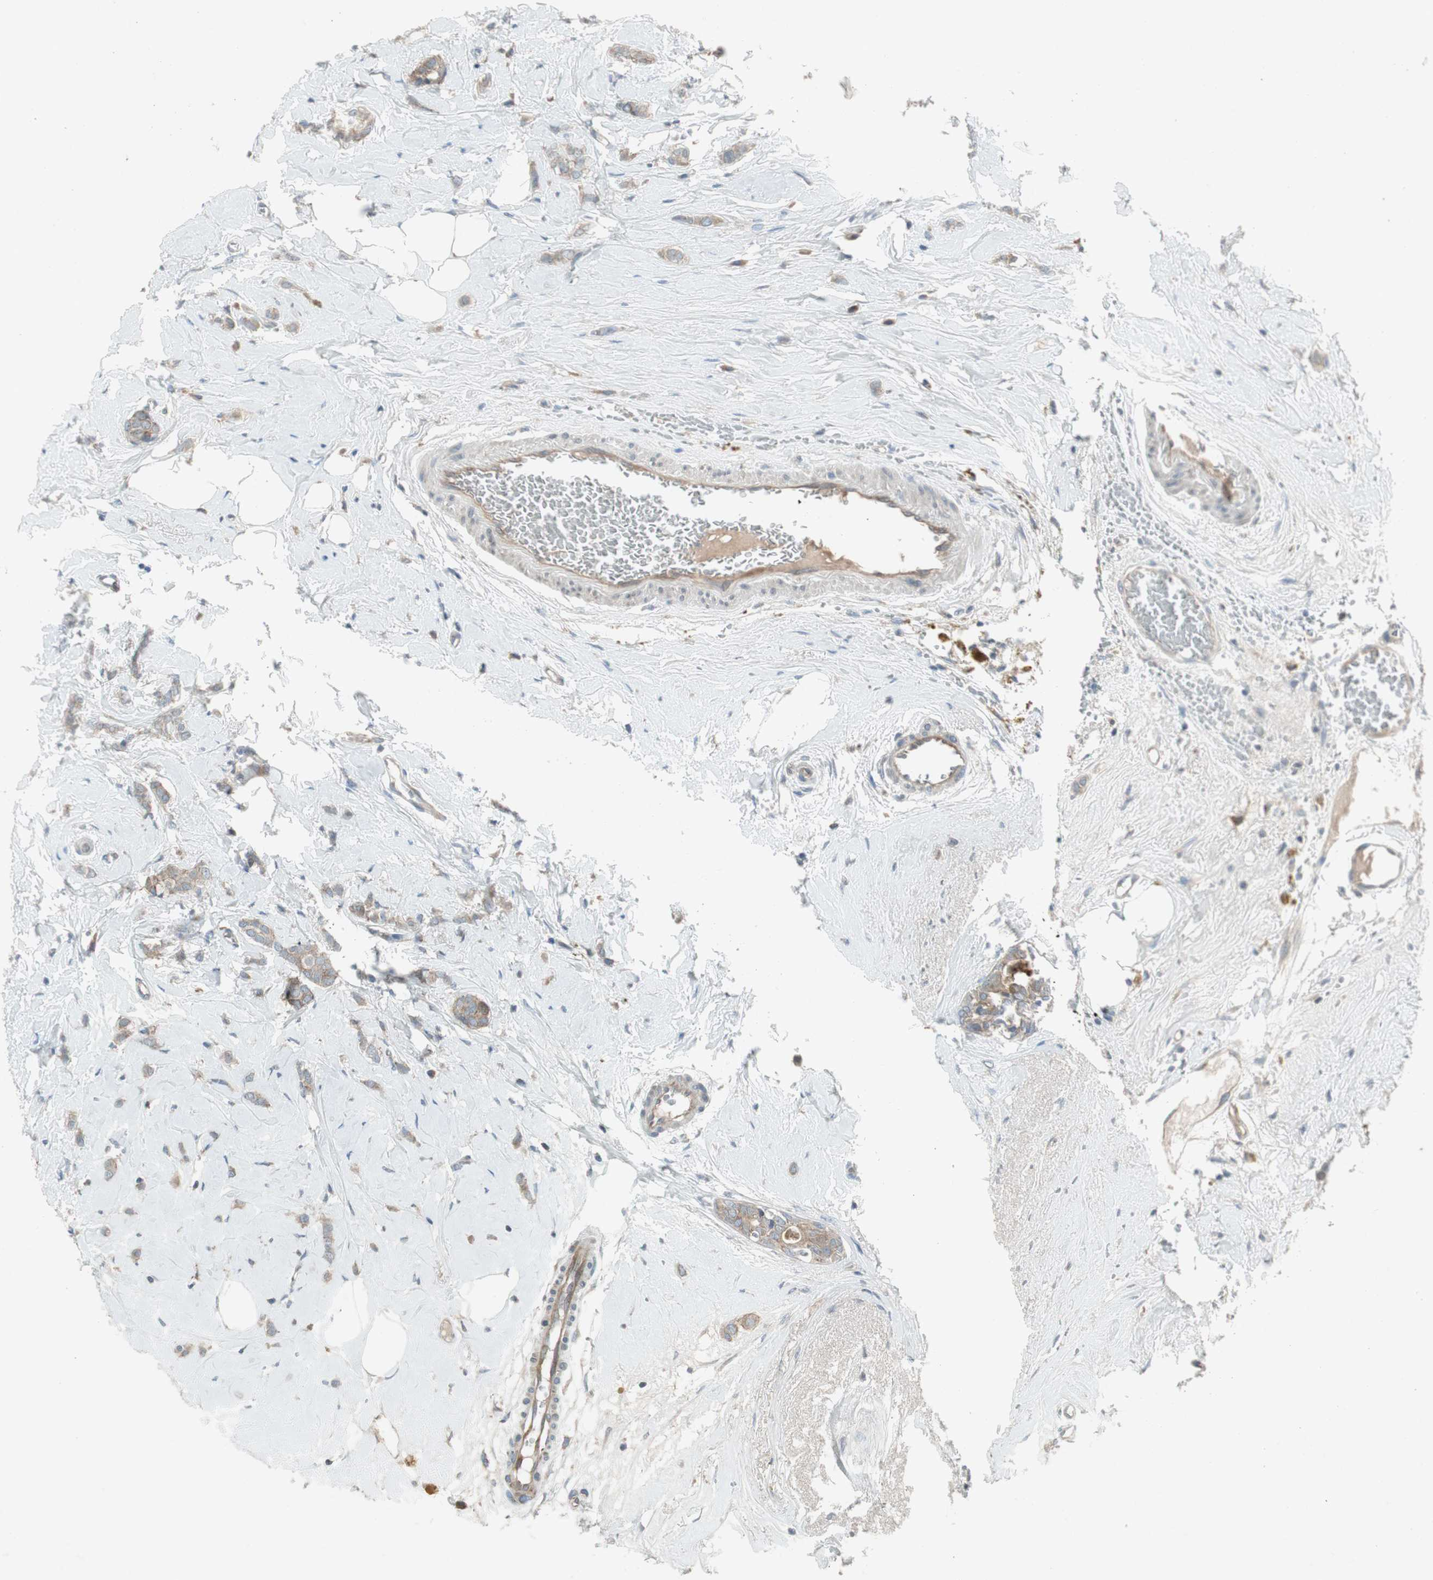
{"staining": {"intensity": "weak", "quantity": ">75%", "location": "cytoplasmic/membranous"}, "tissue": "breast cancer", "cell_type": "Tumor cells", "image_type": "cancer", "snomed": [{"axis": "morphology", "description": "Lobular carcinoma"}, {"axis": "topography", "description": "Breast"}], "caption": "IHC image of human breast lobular carcinoma stained for a protein (brown), which demonstrates low levels of weak cytoplasmic/membranous expression in about >75% of tumor cells.", "gene": "PANK2", "patient": {"sex": "female", "age": 60}}